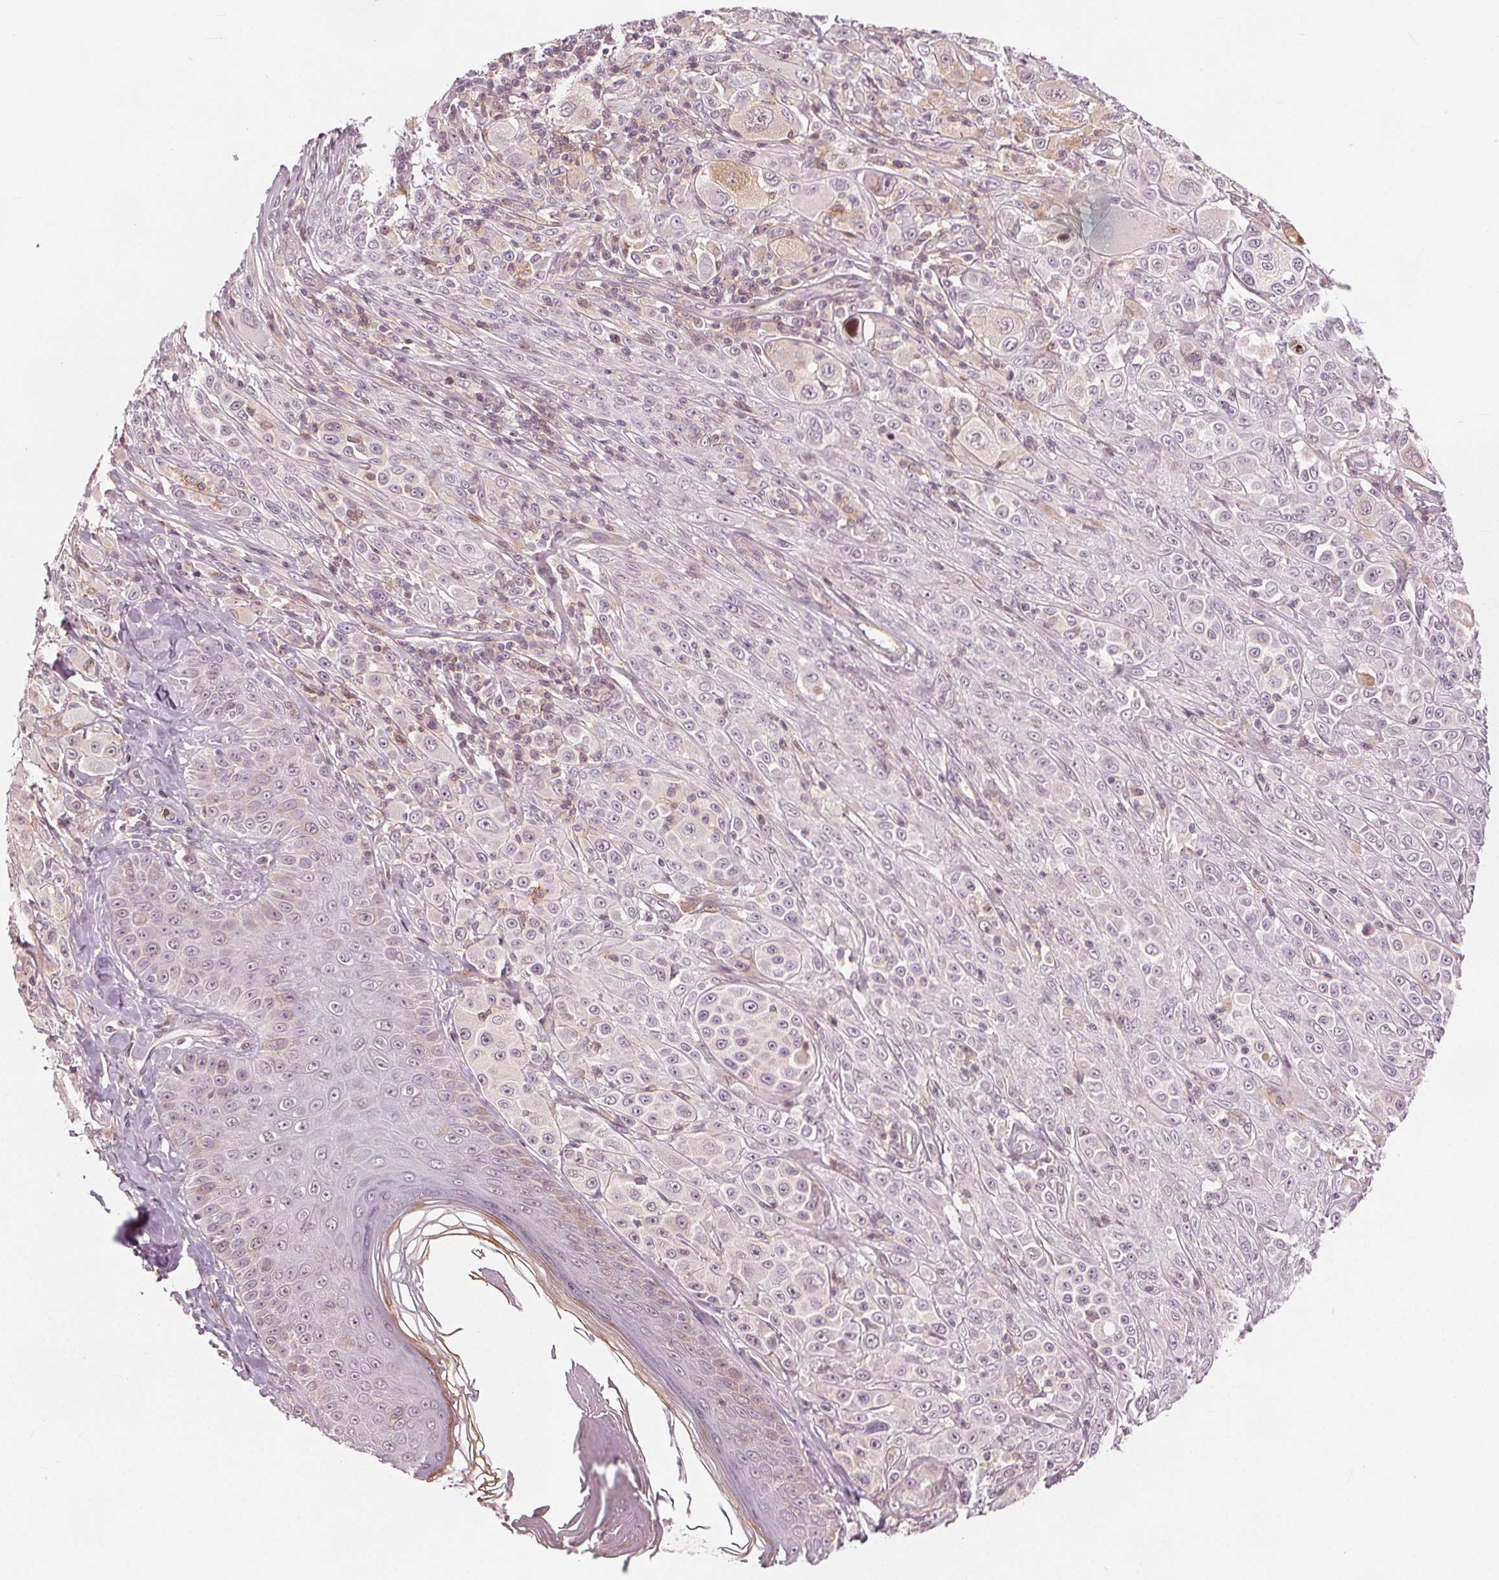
{"staining": {"intensity": "negative", "quantity": "none", "location": "none"}, "tissue": "melanoma", "cell_type": "Tumor cells", "image_type": "cancer", "snomed": [{"axis": "morphology", "description": "Malignant melanoma, NOS"}, {"axis": "topography", "description": "Skin"}], "caption": "Immunohistochemical staining of malignant melanoma demonstrates no significant staining in tumor cells.", "gene": "SLC34A1", "patient": {"sex": "male", "age": 67}}